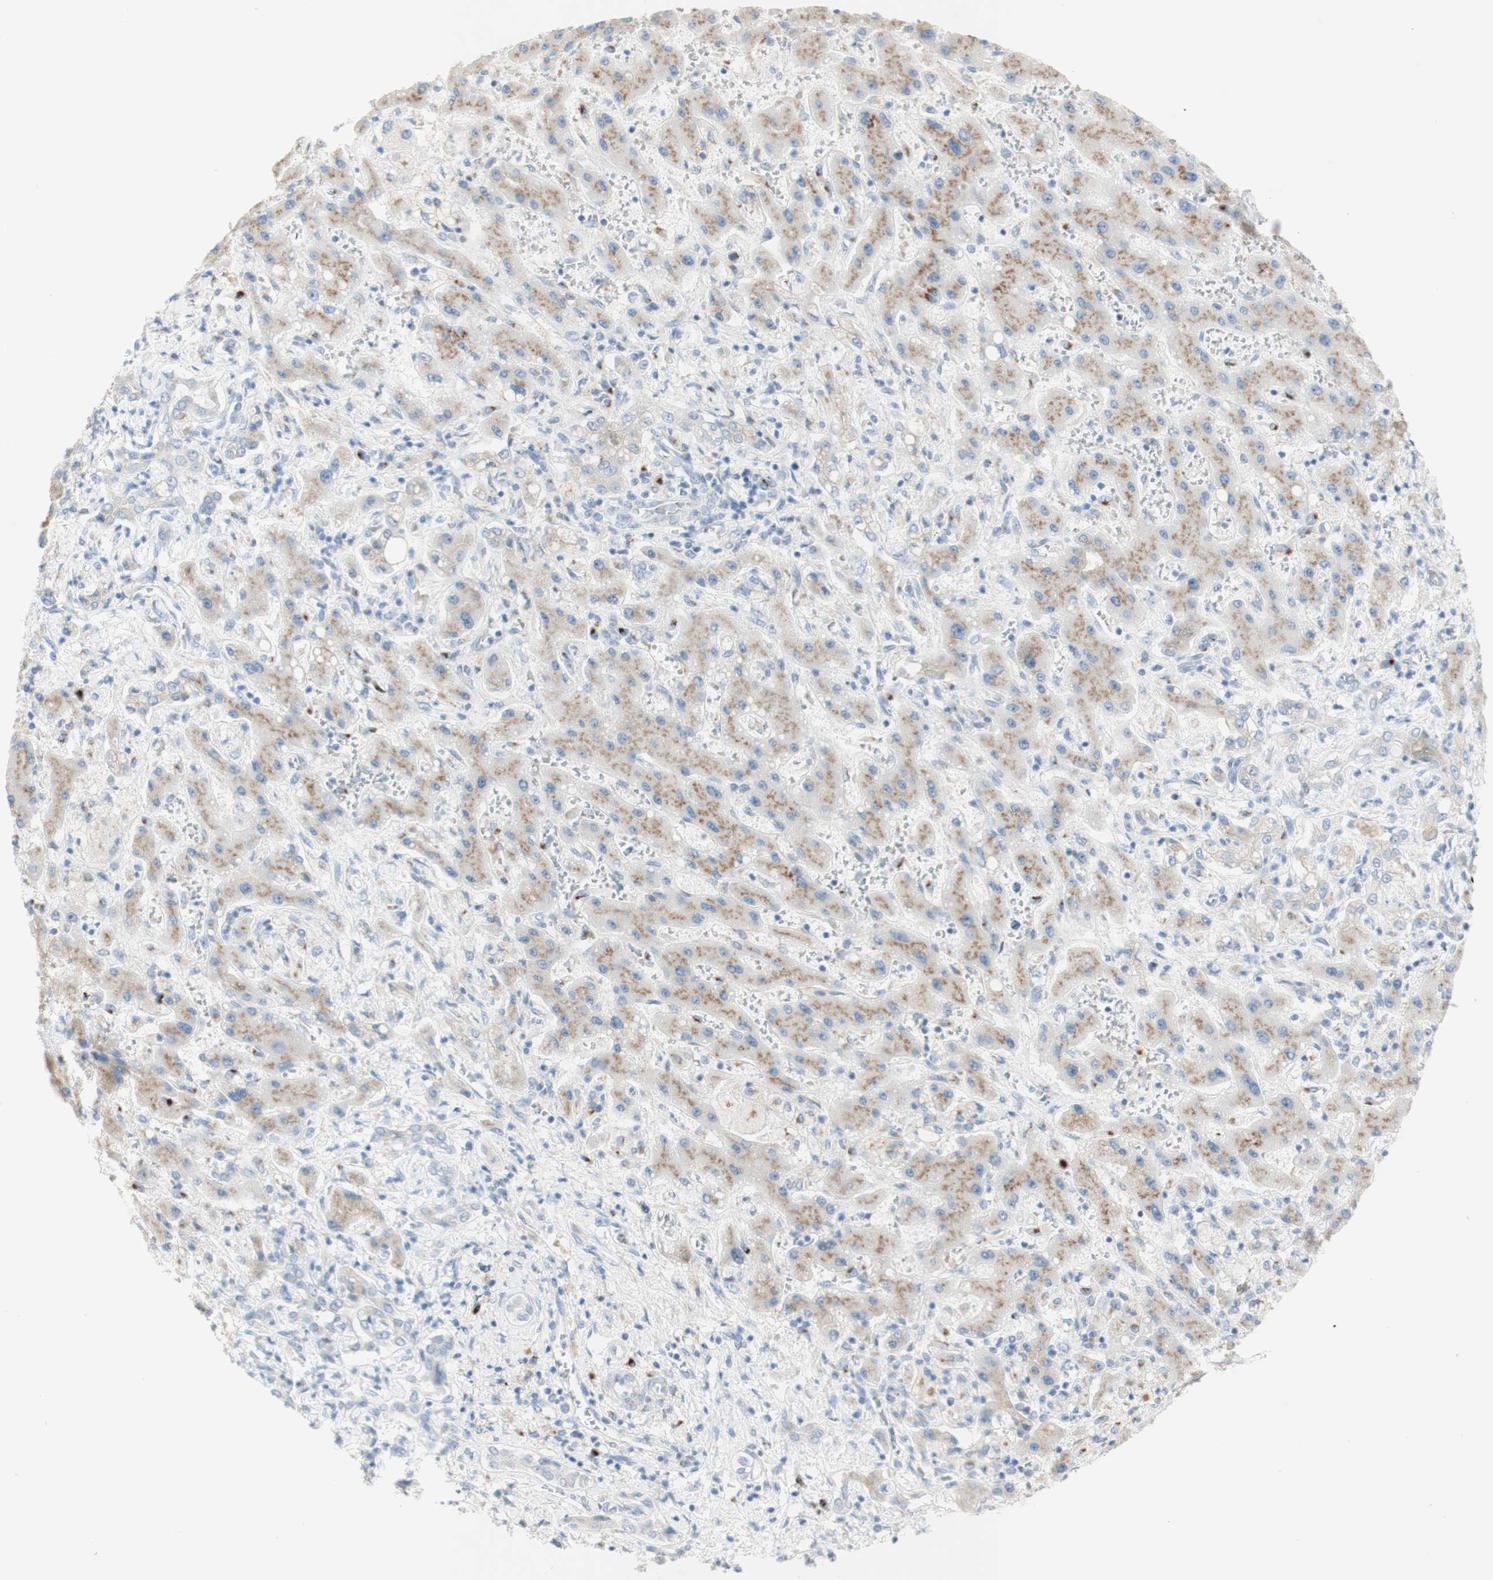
{"staining": {"intensity": "negative", "quantity": "none", "location": "none"}, "tissue": "liver cancer", "cell_type": "Tumor cells", "image_type": "cancer", "snomed": [{"axis": "morphology", "description": "Cholangiocarcinoma"}, {"axis": "topography", "description": "Liver"}], "caption": "Tumor cells are negative for brown protein staining in liver cancer.", "gene": "MANEA", "patient": {"sex": "male", "age": 50}}